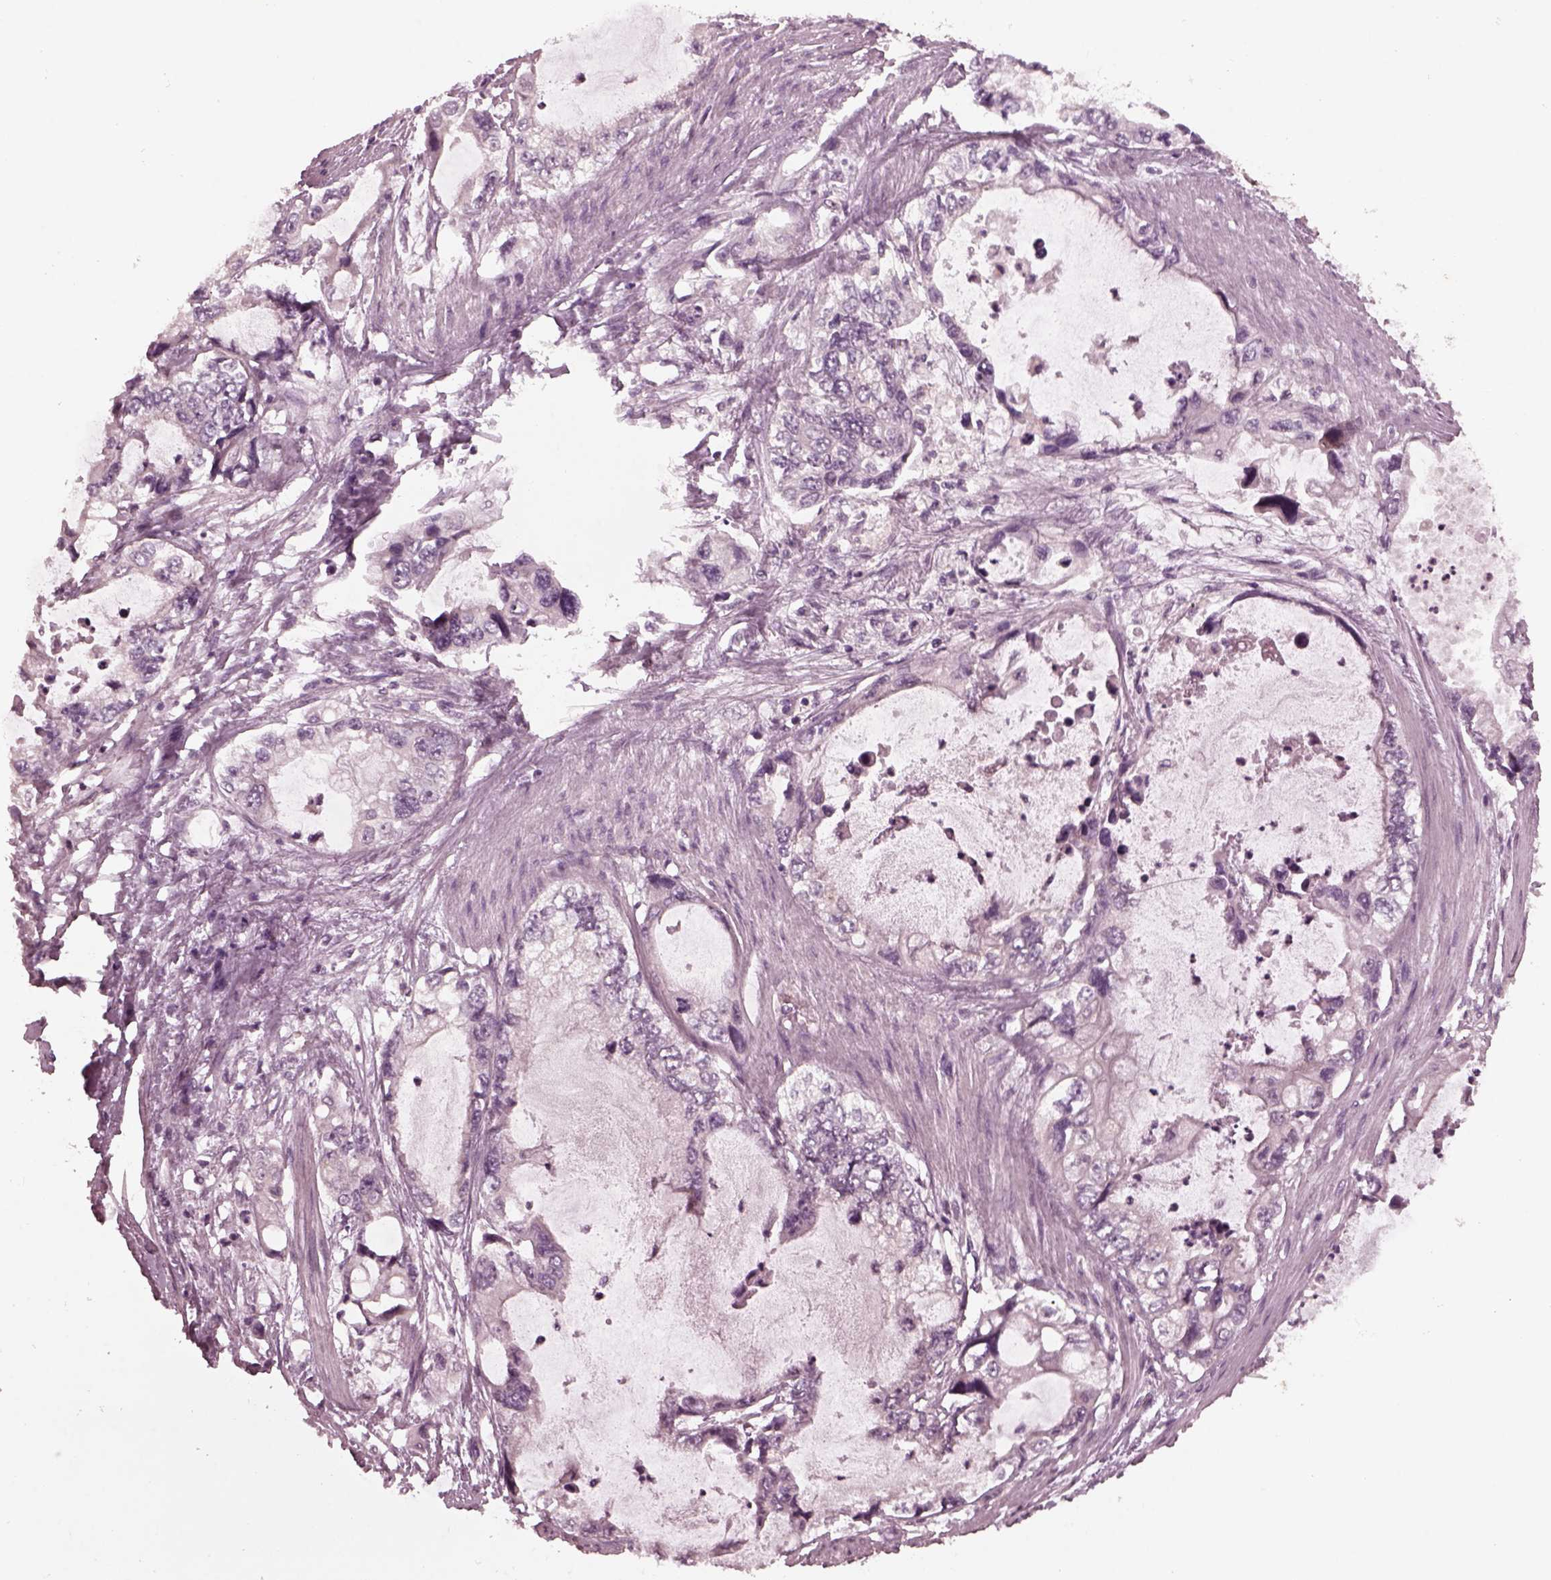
{"staining": {"intensity": "negative", "quantity": "none", "location": "none"}, "tissue": "stomach cancer", "cell_type": "Tumor cells", "image_type": "cancer", "snomed": [{"axis": "morphology", "description": "Adenocarcinoma, NOS"}, {"axis": "topography", "description": "Pancreas"}, {"axis": "topography", "description": "Stomach, upper"}, {"axis": "topography", "description": "Stomach"}], "caption": "Image shows no significant protein staining in tumor cells of stomach cancer (adenocarcinoma).", "gene": "TUBG1", "patient": {"sex": "male", "age": 77}}